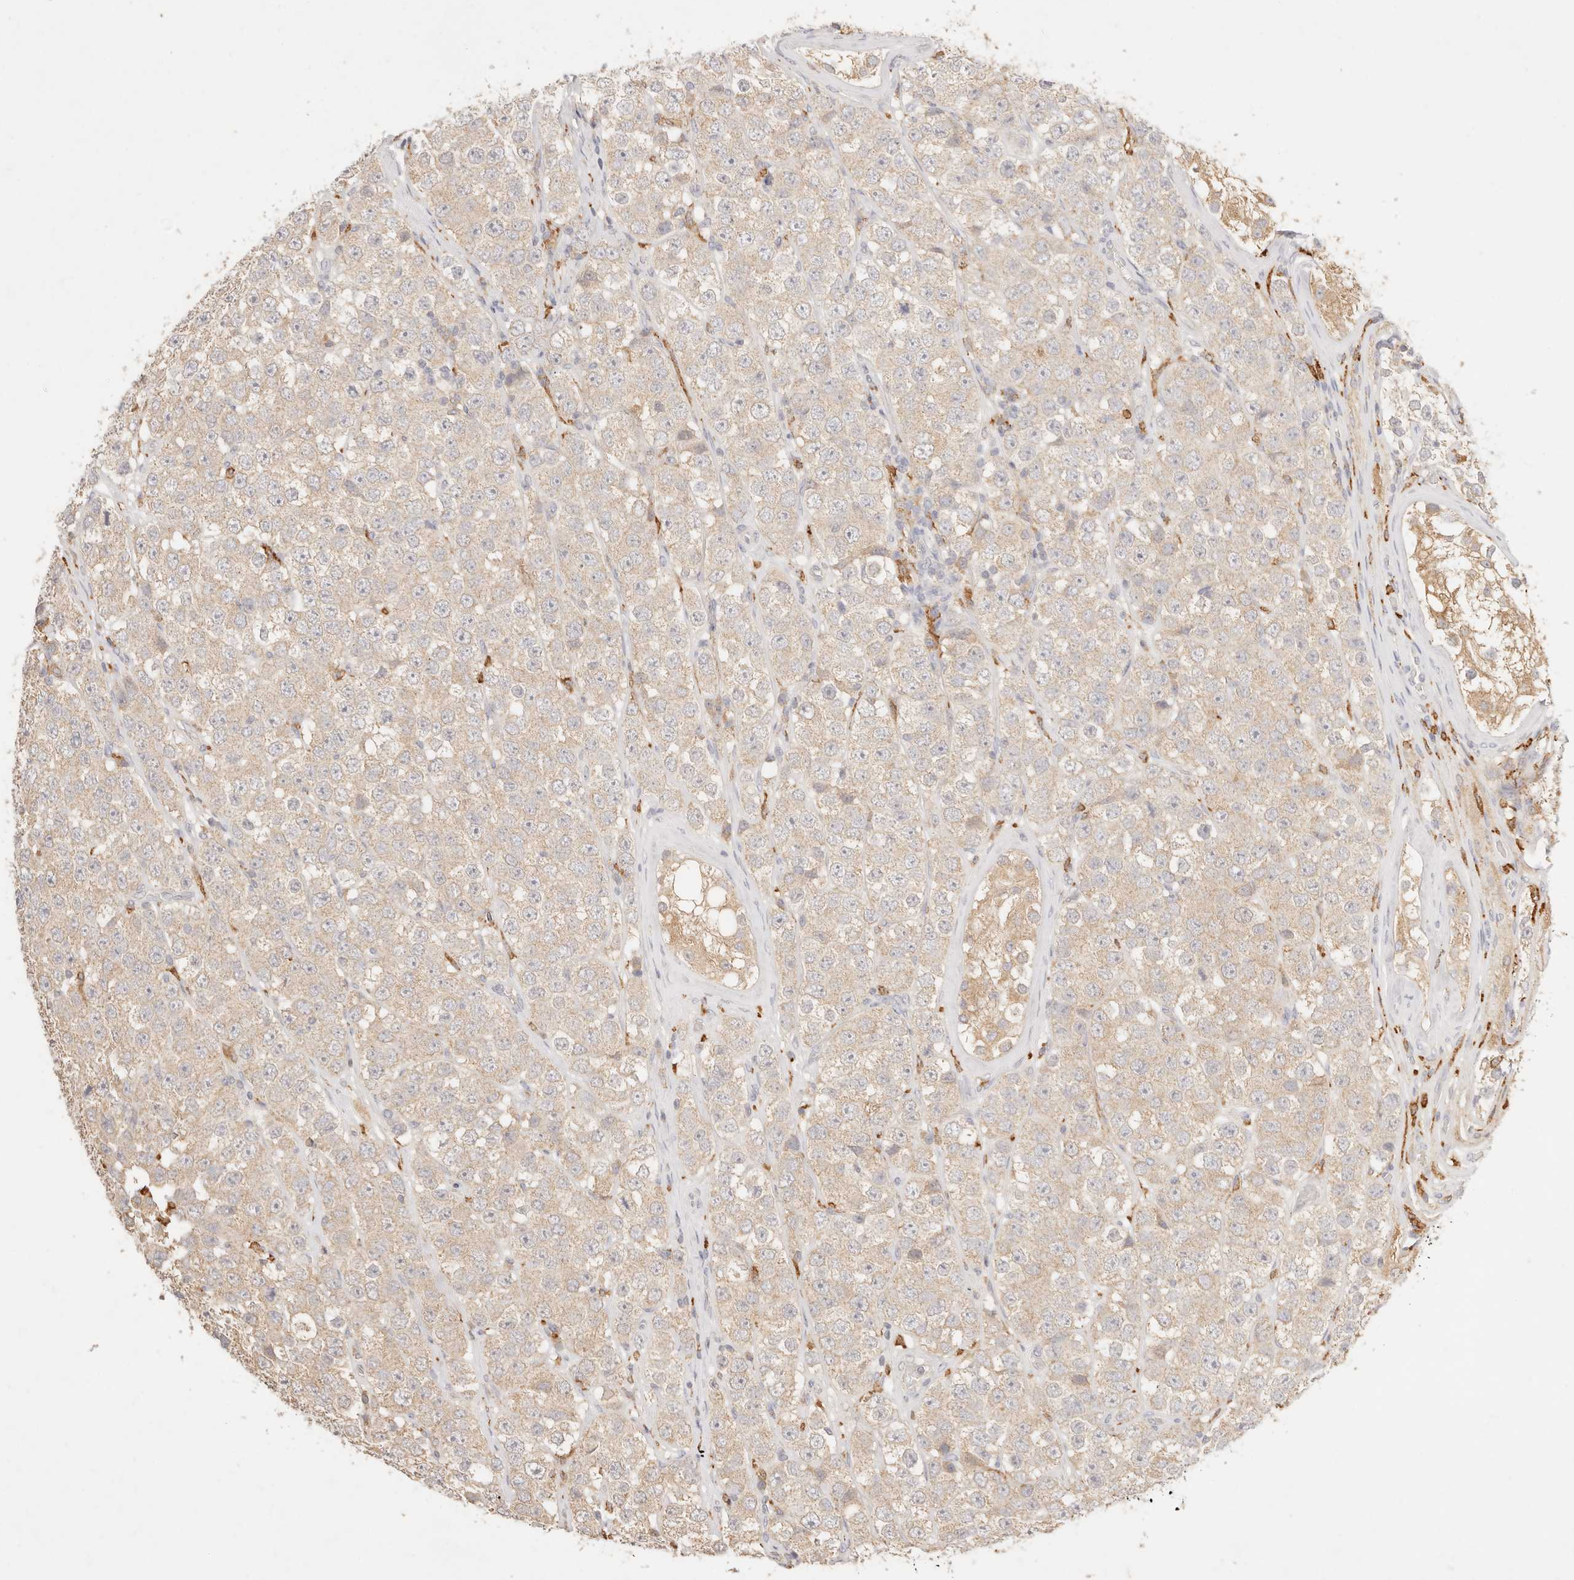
{"staining": {"intensity": "weak", "quantity": ">75%", "location": "cytoplasmic/membranous"}, "tissue": "testis cancer", "cell_type": "Tumor cells", "image_type": "cancer", "snomed": [{"axis": "morphology", "description": "Seminoma, NOS"}, {"axis": "topography", "description": "Testis"}], "caption": "Immunohistochemistry (DAB (3,3'-diaminobenzidine)) staining of human testis cancer (seminoma) displays weak cytoplasmic/membranous protein expression in about >75% of tumor cells.", "gene": "HK2", "patient": {"sex": "male", "age": 28}}